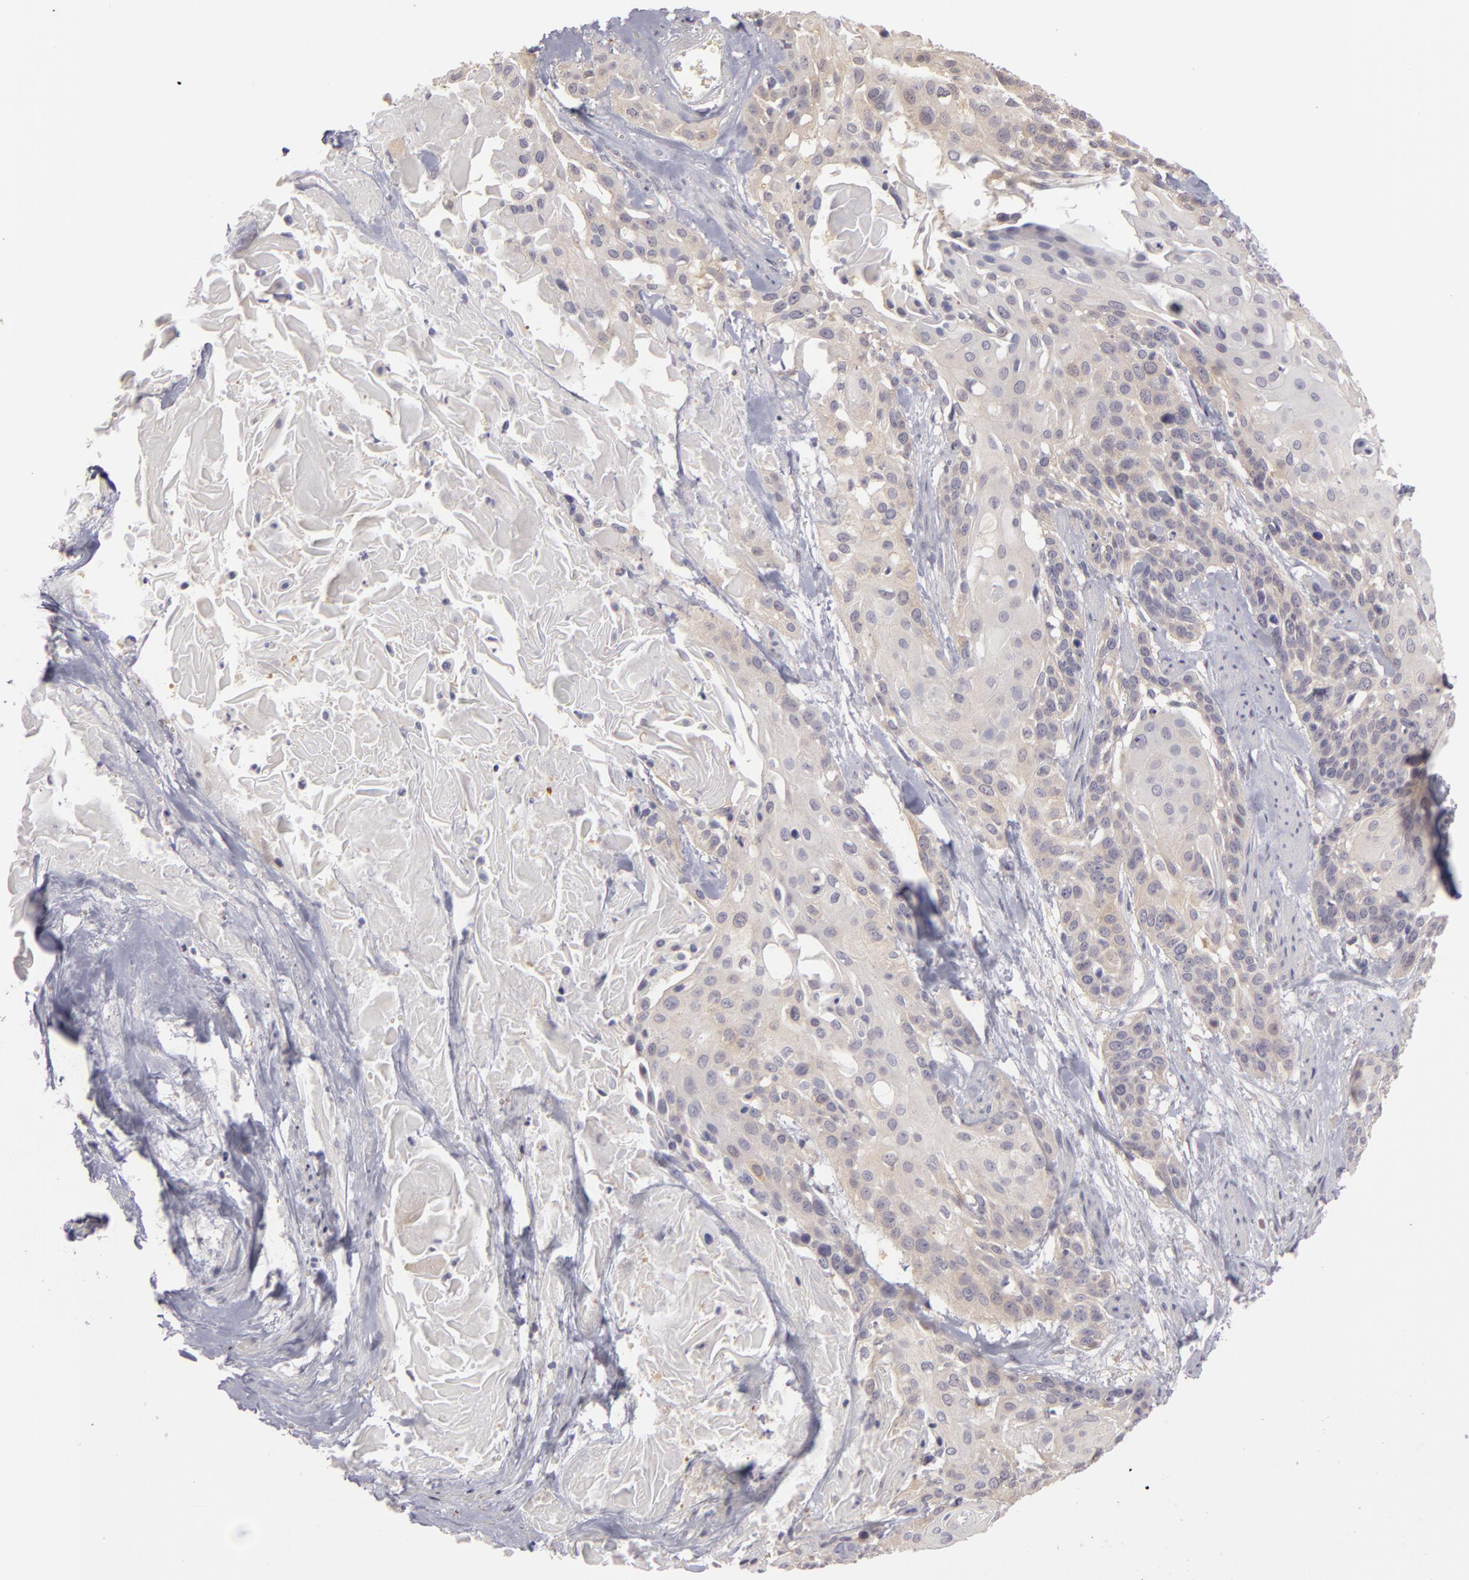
{"staining": {"intensity": "negative", "quantity": "none", "location": "none"}, "tissue": "cervical cancer", "cell_type": "Tumor cells", "image_type": "cancer", "snomed": [{"axis": "morphology", "description": "Squamous cell carcinoma, NOS"}, {"axis": "topography", "description": "Cervix"}], "caption": "Cervical cancer (squamous cell carcinoma) was stained to show a protein in brown. There is no significant positivity in tumor cells.", "gene": "GNPDA1", "patient": {"sex": "female", "age": 57}}